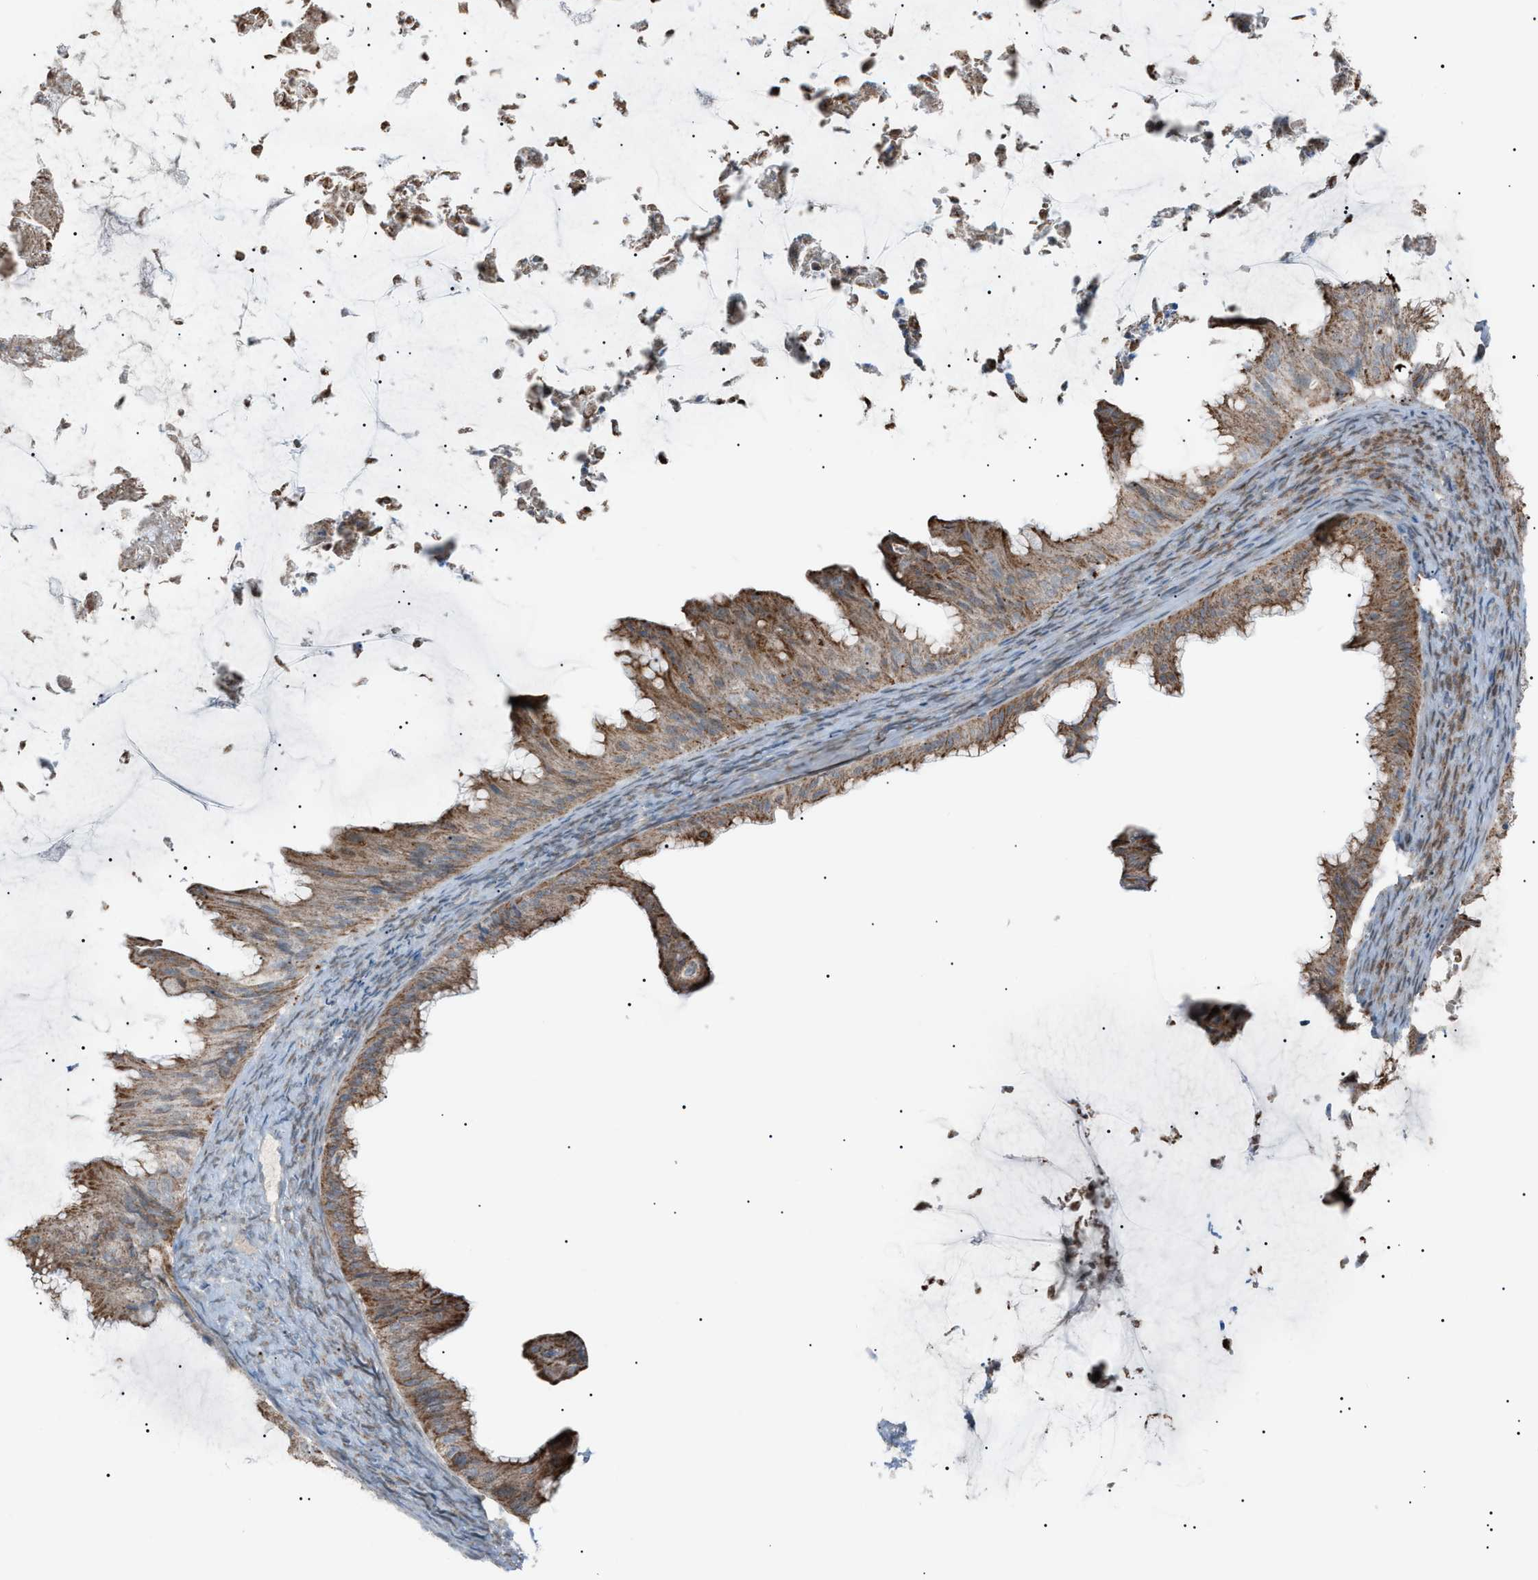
{"staining": {"intensity": "moderate", "quantity": ">75%", "location": "cytoplasmic/membranous"}, "tissue": "ovarian cancer", "cell_type": "Tumor cells", "image_type": "cancer", "snomed": [{"axis": "morphology", "description": "Cystadenocarcinoma, mucinous, NOS"}, {"axis": "topography", "description": "Ovary"}], "caption": "IHC (DAB) staining of ovarian cancer (mucinous cystadenocarcinoma) shows moderate cytoplasmic/membranous protein positivity in approximately >75% of tumor cells. (DAB (3,3'-diaminobenzidine) IHC, brown staining for protein, blue staining for nuclei).", "gene": "ZNF516", "patient": {"sex": "female", "age": 61}}